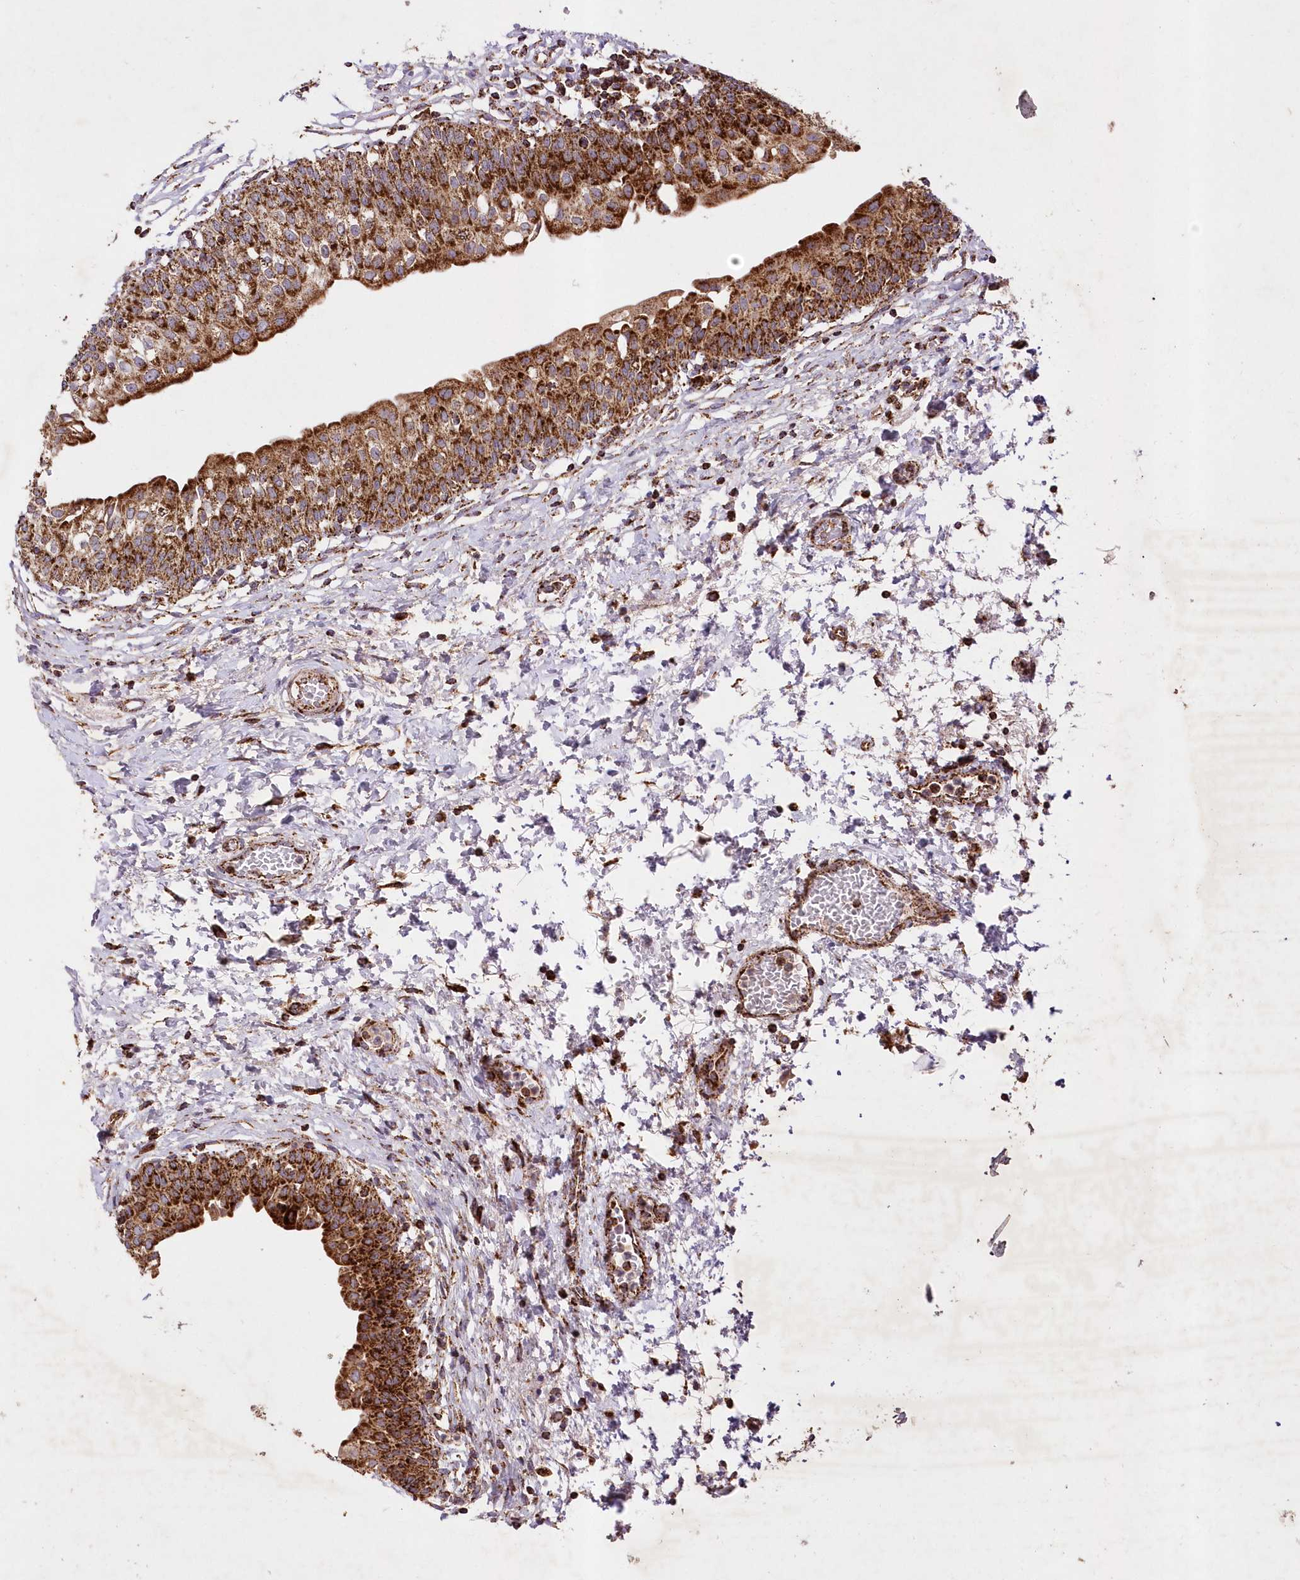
{"staining": {"intensity": "strong", "quantity": ">75%", "location": "cytoplasmic/membranous"}, "tissue": "urinary bladder", "cell_type": "Urothelial cells", "image_type": "normal", "snomed": [{"axis": "morphology", "description": "Normal tissue, NOS"}, {"axis": "topography", "description": "Urinary bladder"}], "caption": "DAB (3,3'-diaminobenzidine) immunohistochemical staining of unremarkable urinary bladder reveals strong cytoplasmic/membranous protein staining in approximately >75% of urothelial cells.", "gene": "ASNSD1", "patient": {"sex": "male", "age": 55}}